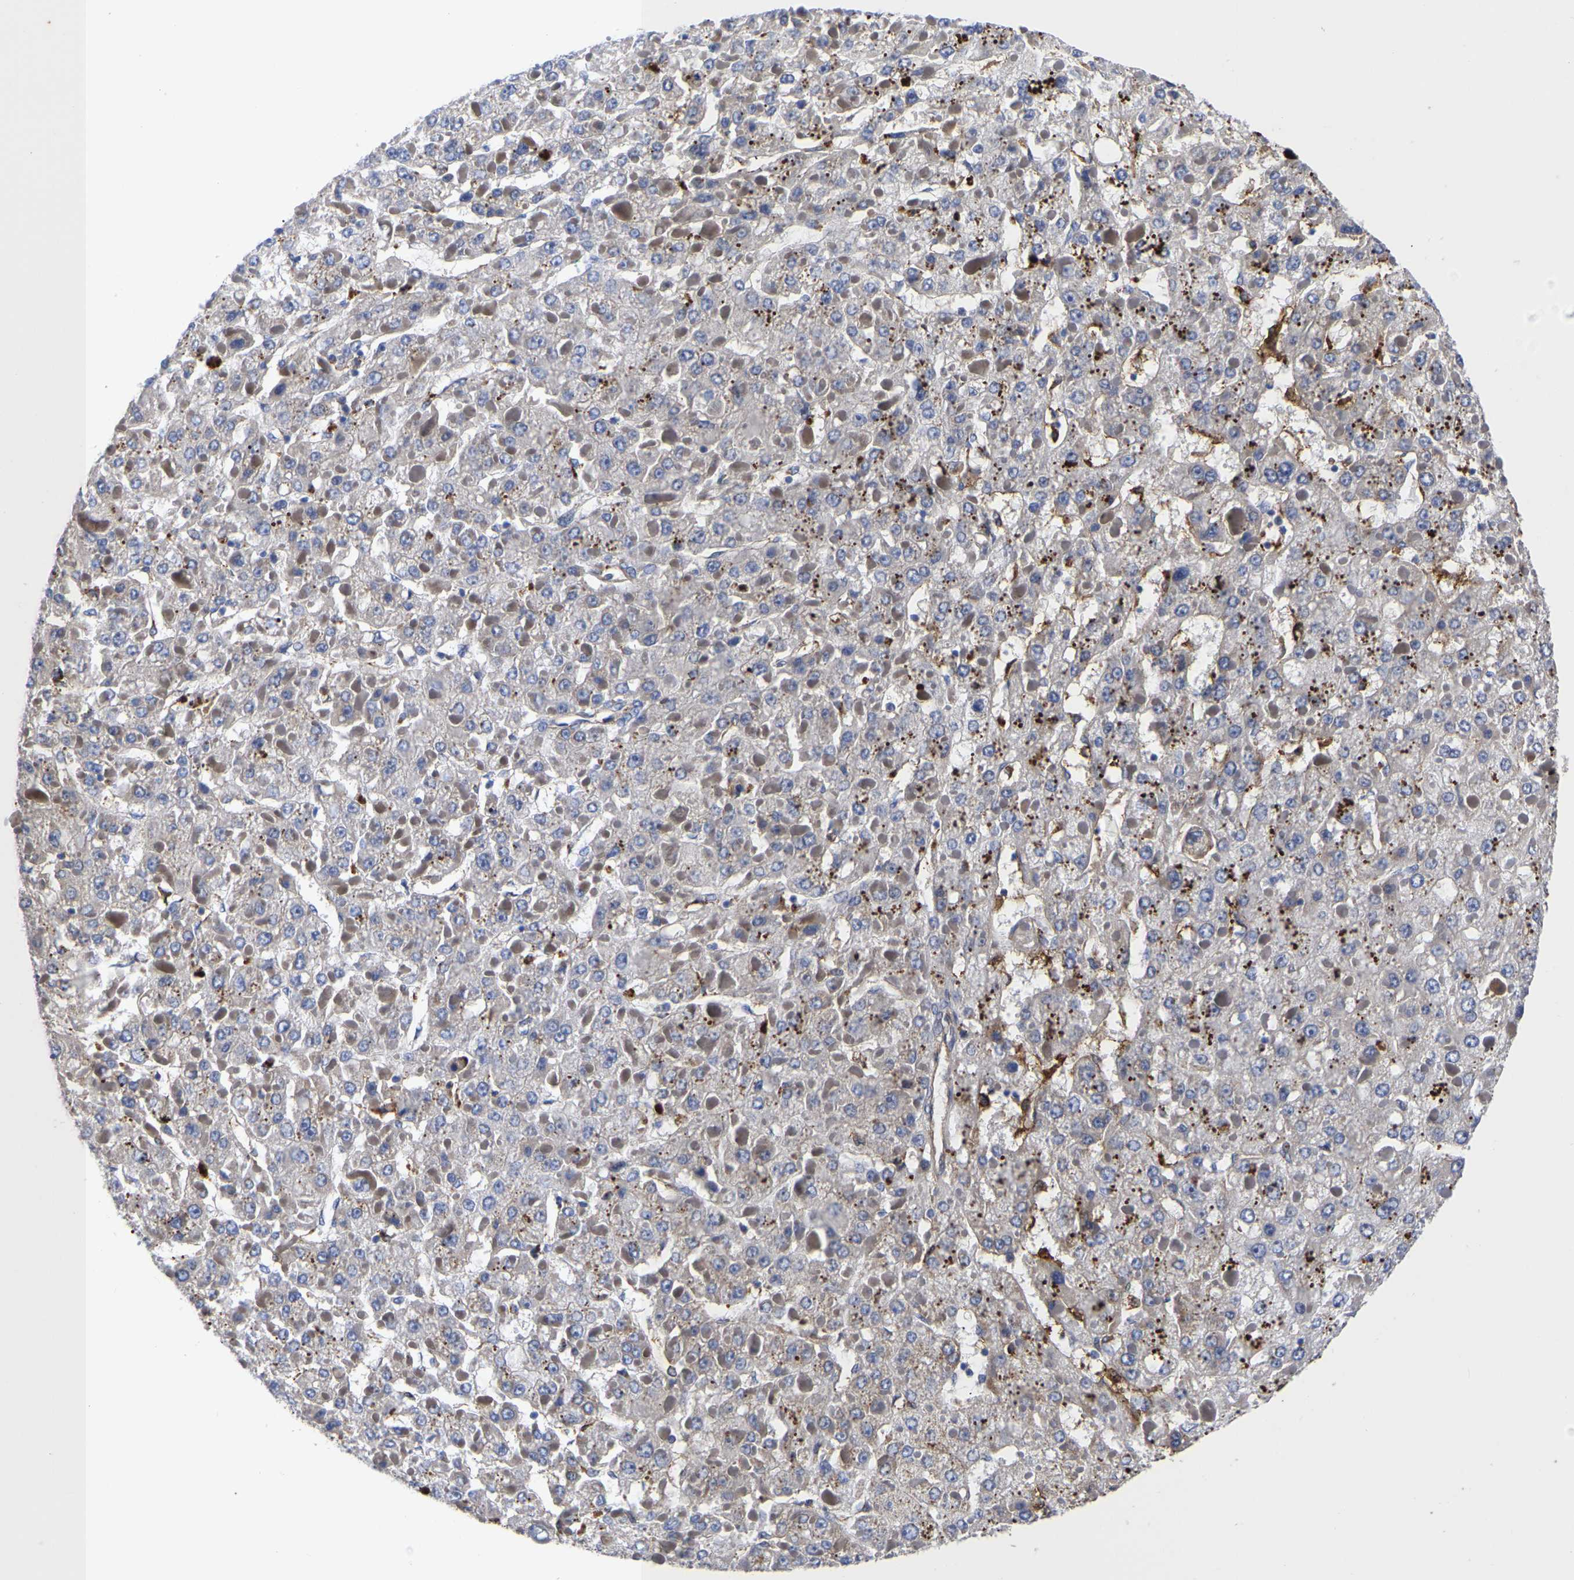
{"staining": {"intensity": "negative", "quantity": "none", "location": "none"}, "tissue": "liver cancer", "cell_type": "Tumor cells", "image_type": "cancer", "snomed": [{"axis": "morphology", "description": "Carcinoma, Hepatocellular, NOS"}, {"axis": "topography", "description": "Liver"}], "caption": "High power microscopy image of an IHC micrograph of liver cancer (hepatocellular carcinoma), revealing no significant positivity in tumor cells. The staining was performed using DAB to visualize the protein expression in brown, while the nuclei were stained in blue with hematoxylin (Magnification: 20x).", "gene": "LIF", "patient": {"sex": "female", "age": 73}}